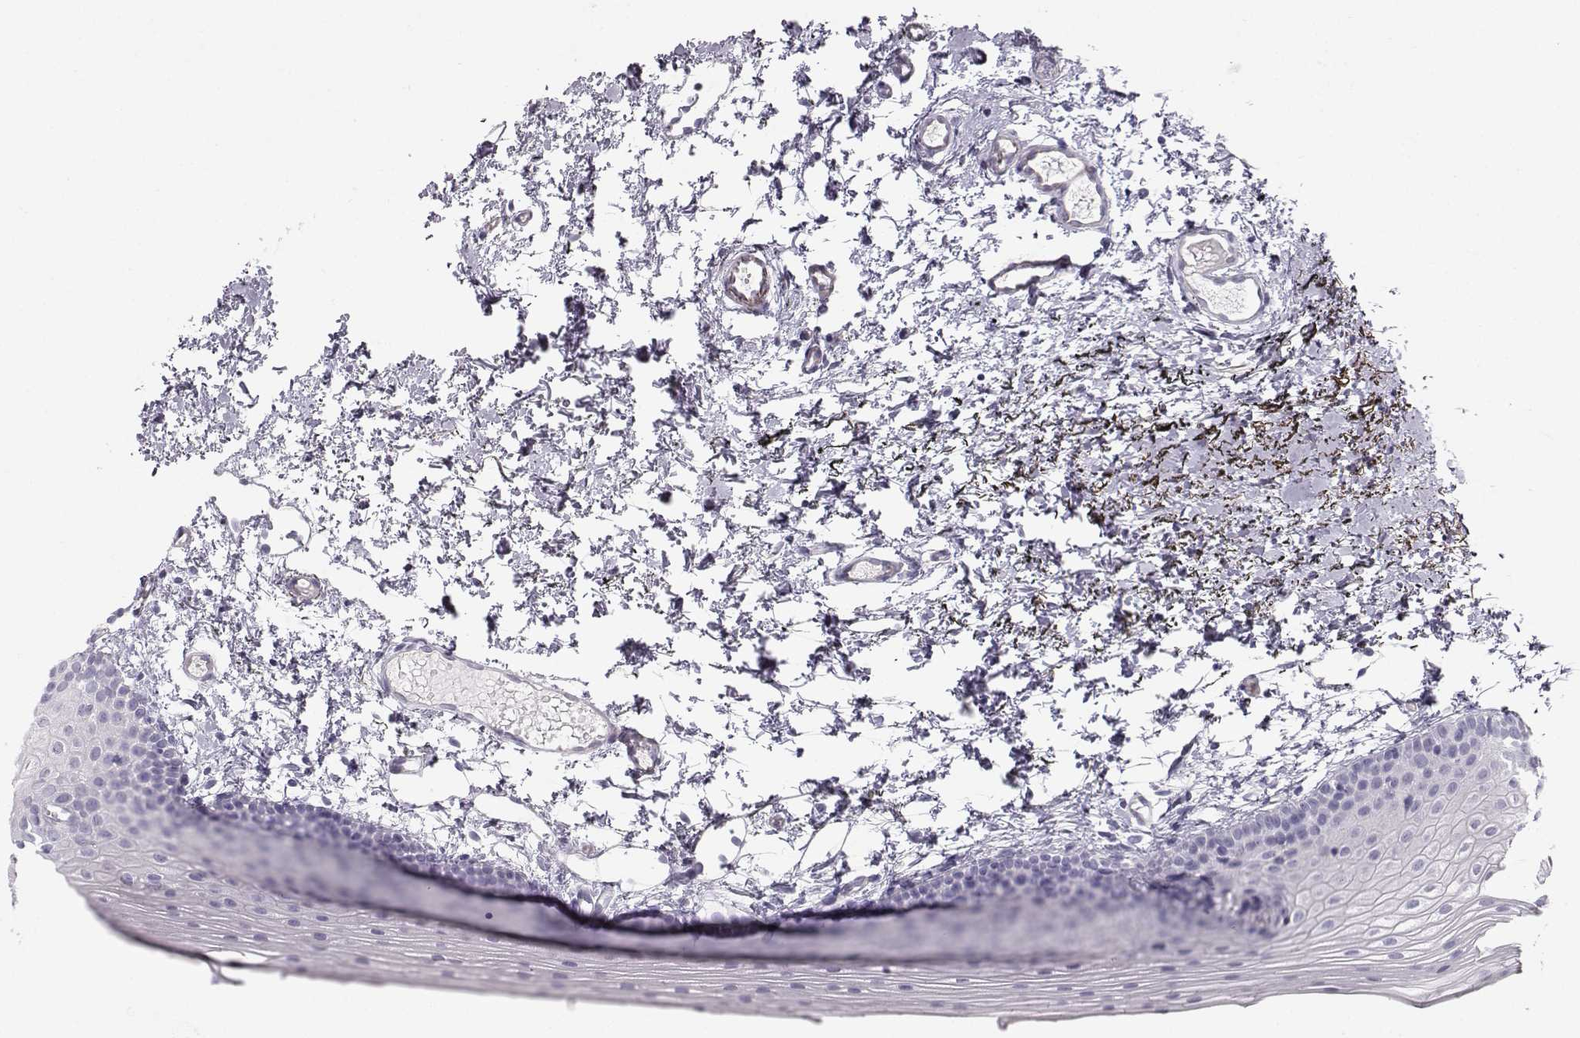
{"staining": {"intensity": "negative", "quantity": "none", "location": "none"}, "tissue": "oral mucosa", "cell_type": "Squamous epithelial cells", "image_type": "normal", "snomed": [{"axis": "morphology", "description": "Normal tissue, NOS"}, {"axis": "topography", "description": "Oral tissue"}], "caption": "Squamous epithelial cells show no significant expression in unremarkable oral mucosa. (DAB IHC with hematoxylin counter stain).", "gene": "CASR", "patient": {"sex": "female", "age": 57}}